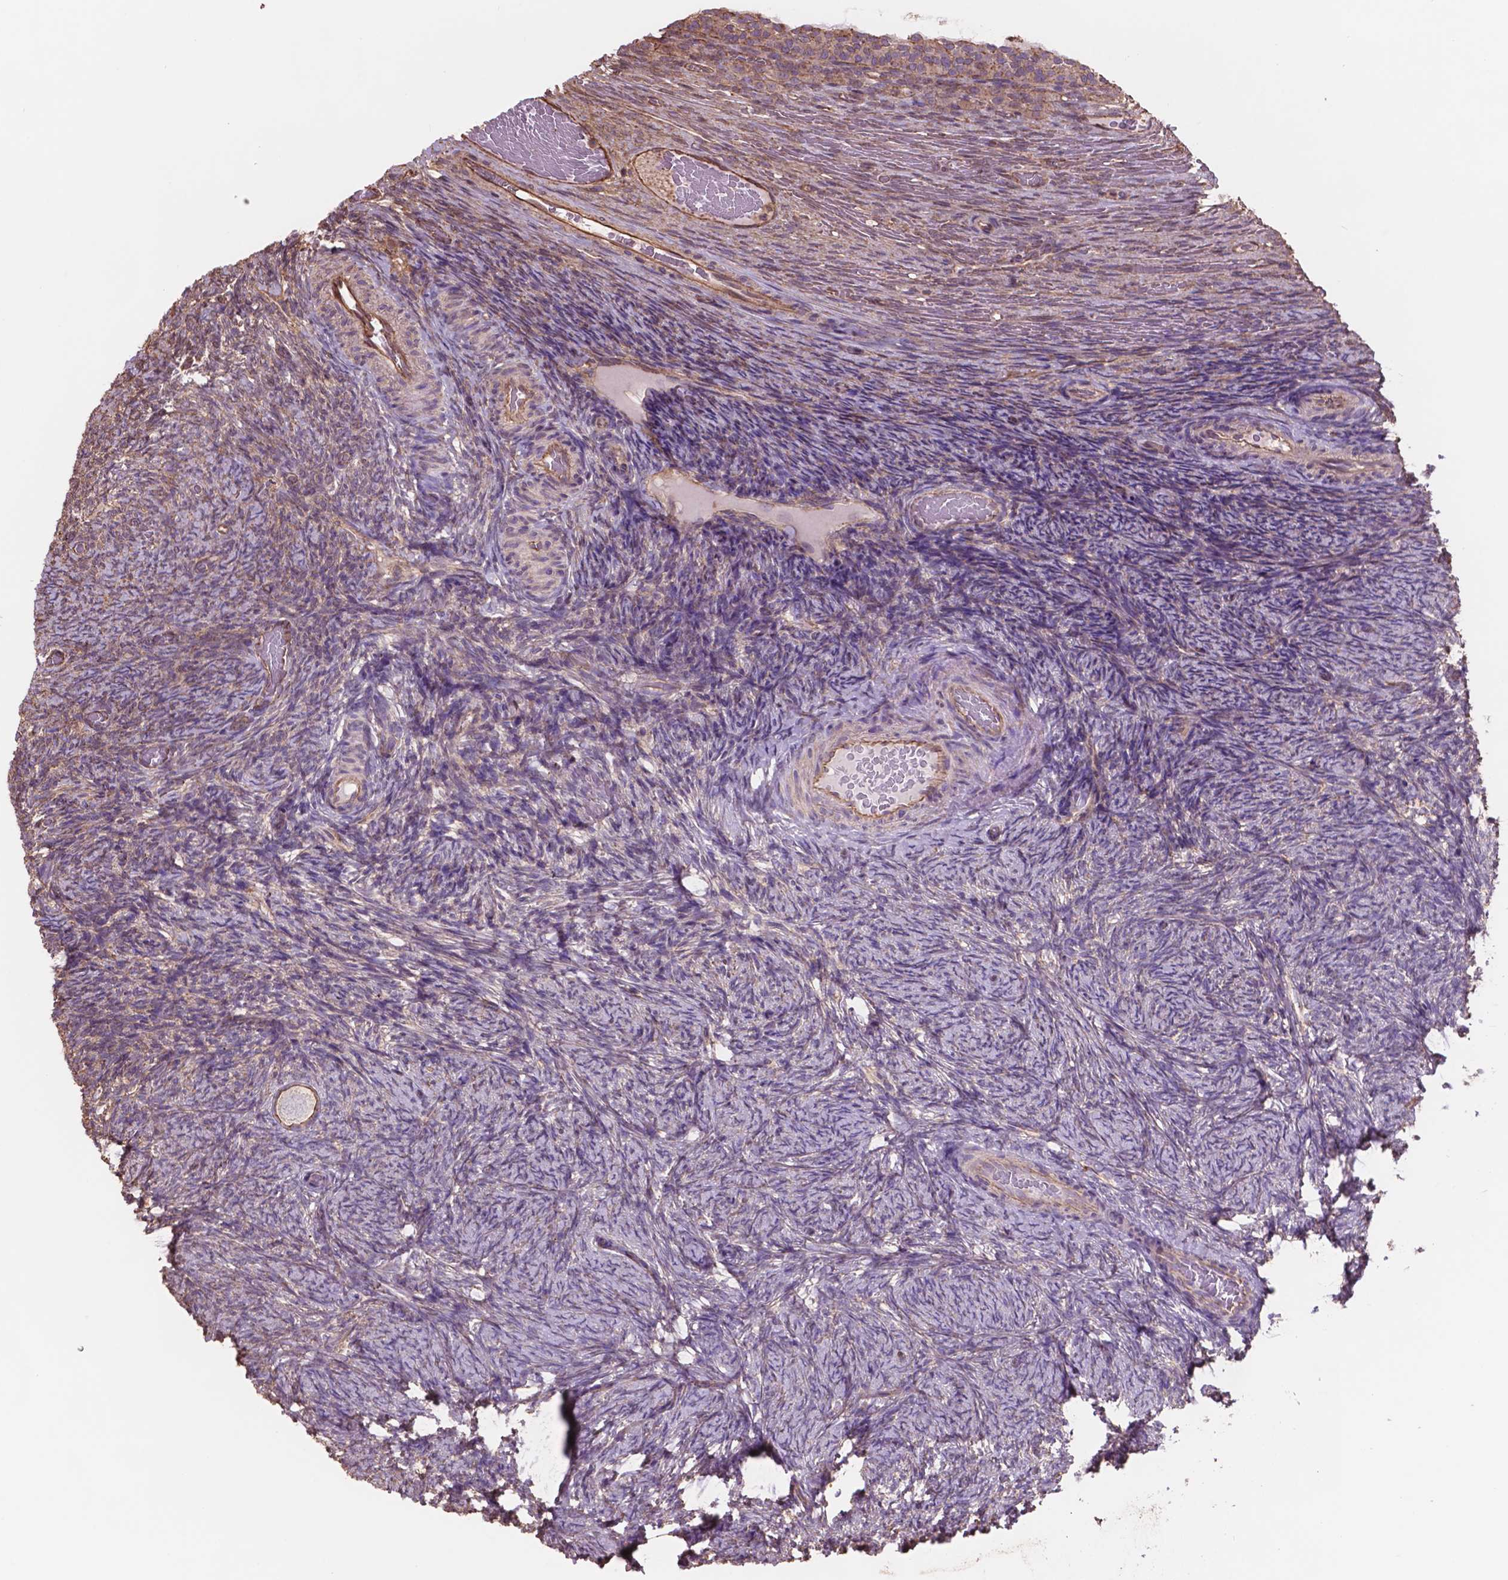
{"staining": {"intensity": "weak", "quantity": ">75%", "location": "cytoplasmic/membranous"}, "tissue": "ovary", "cell_type": "Follicle cells", "image_type": "normal", "snomed": [{"axis": "morphology", "description": "Normal tissue, NOS"}, {"axis": "topography", "description": "Ovary"}], "caption": "IHC staining of unremarkable ovary, which shows low levels of weak cytoplasmic/membranous staining in approximately >75% of follicle cells indicating weak cytoplasmic/membranous protein expression. The staining was performed using DAB (3,3'-diaminobenzidine) (brown) for protein detection and nuclei were counterstained in hematoxylin (blue).", "gene": "NIPA2", "patient": {"sex": "female", "age": 34}}